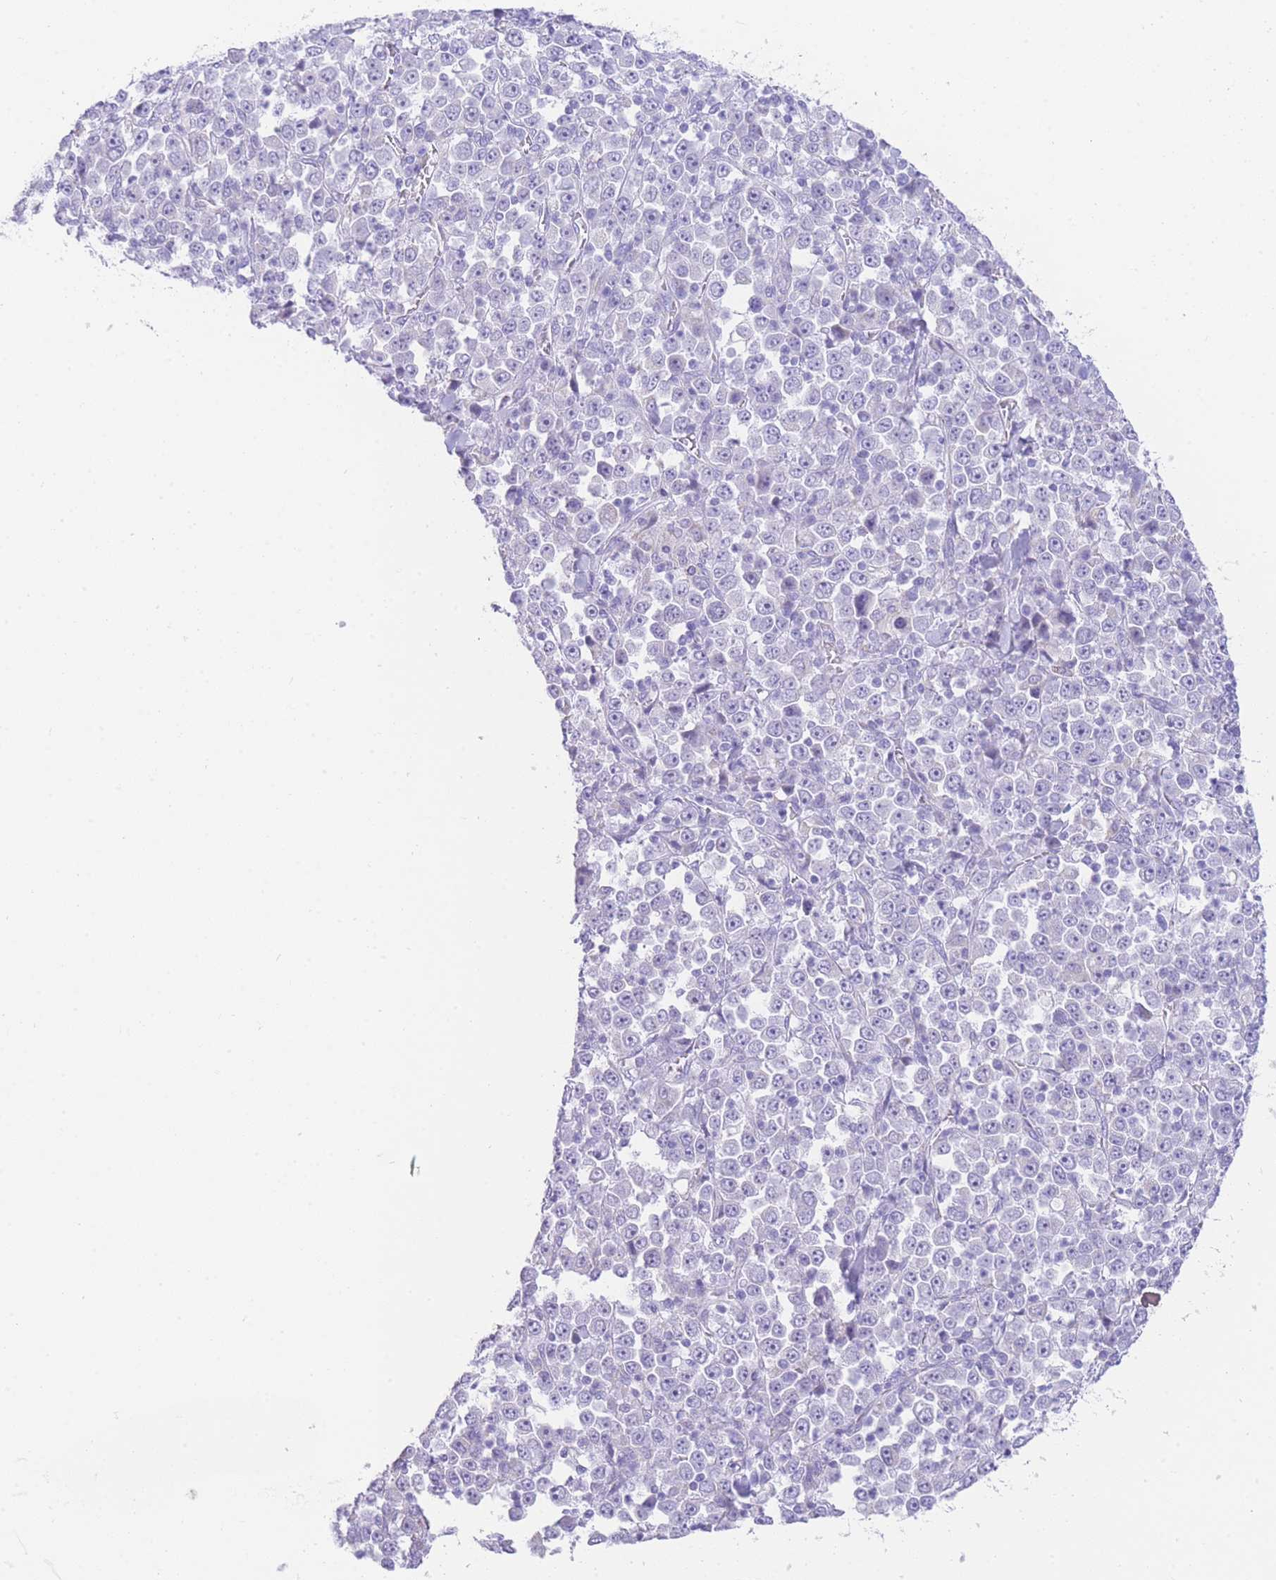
{"staining": {"intensity": "negative", "quantity": "none", "location": "none"}, "tissue": "stomach cancer", "cell_type": "Tumor cells", "image_type": "cancer", "snomed": [{"axis": "morphology", "description": "Normal tissue, NOS"}, {"axis": "morphology", "description": "Adenocarcinoma, NOS"}, {"axis": "topography", "description": "Stomach, upper"}, {"axis": "topography", "description": "Stomach"}], "caption": "Stomach adenocarcinoma stained for a protein using IHC exhibits no staining tumor cells.", "gene": "ACSM4", "patient": {"sex": "male", "age": 59}}